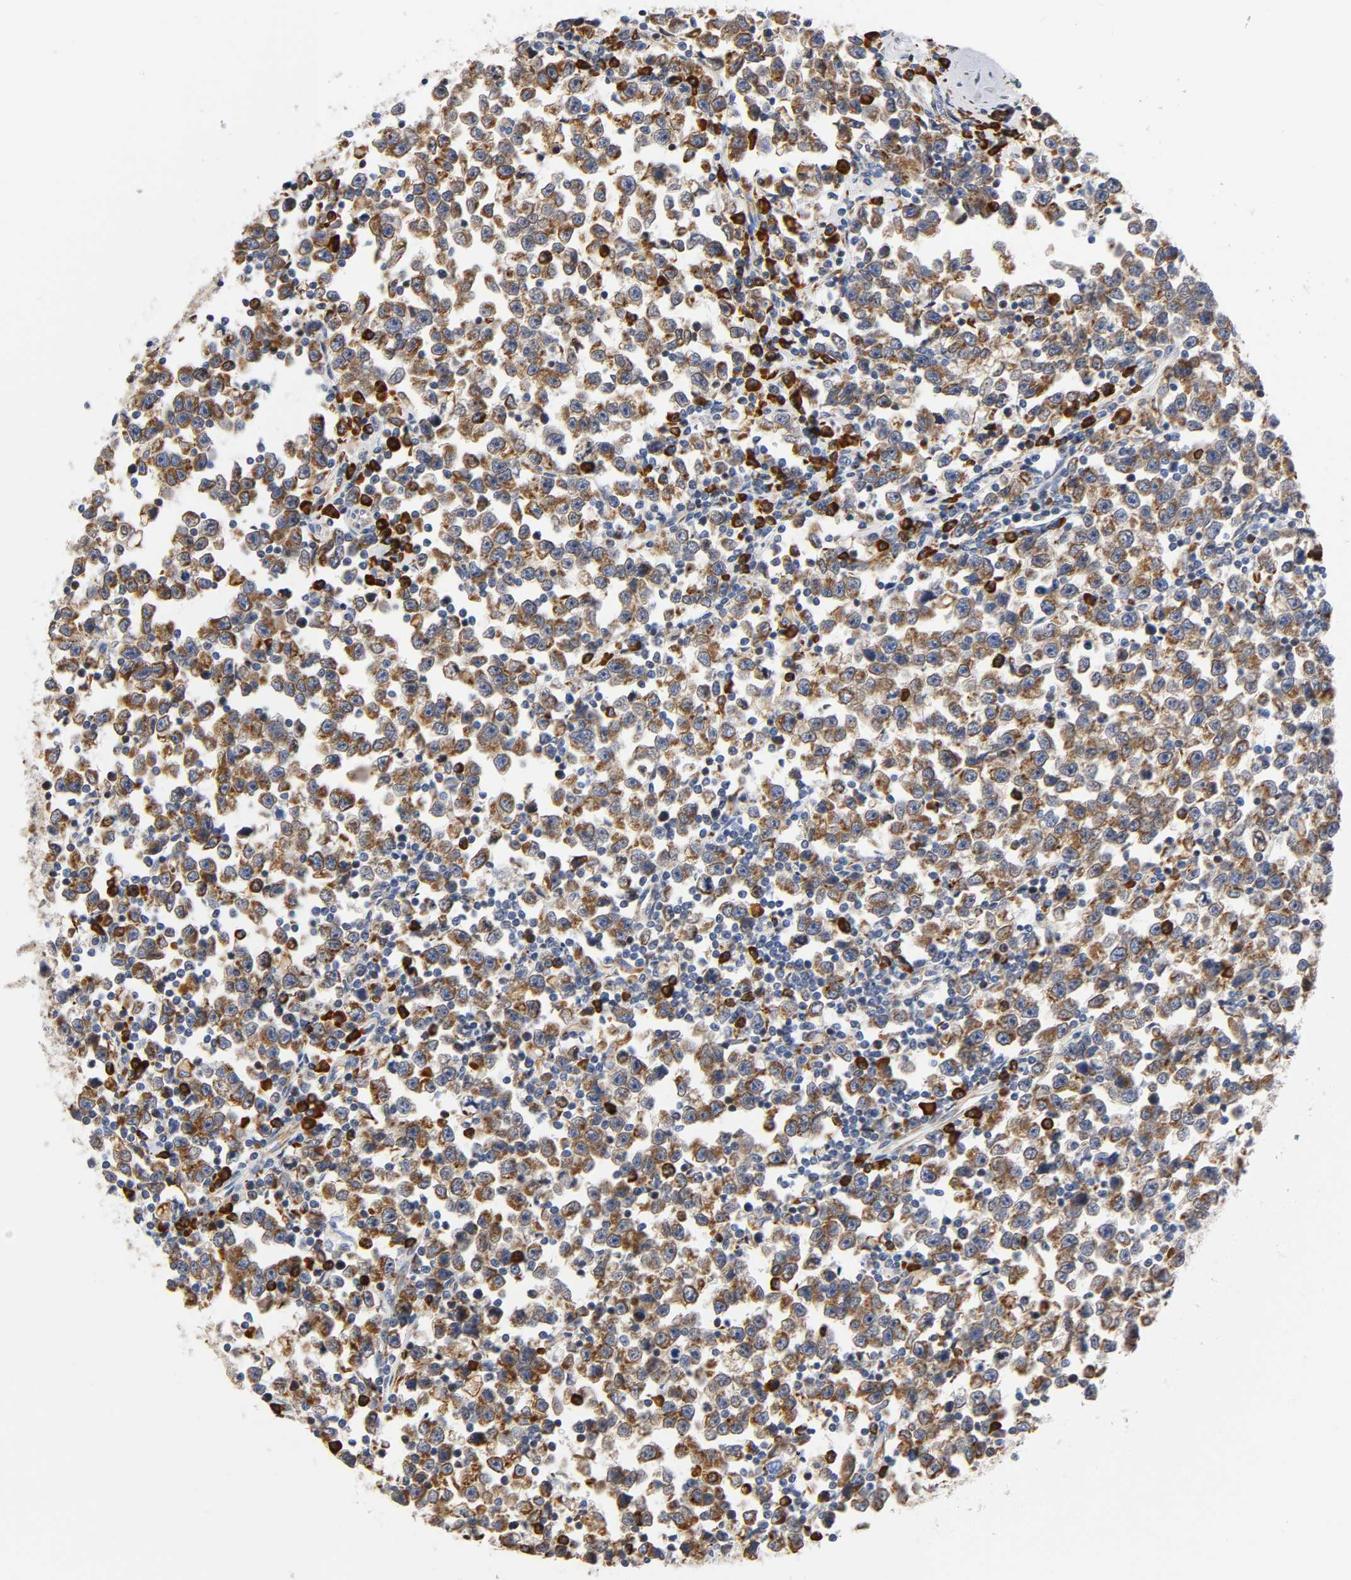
{"staining": {"intensity": "moderate", "quantity": ">75%", "location": "cytoplasmic/membranous"}, "tissue": "testis cancer", "cell_type": "Tumor cells", "image_type": "cancer", "snomed": [{"axis": "morphology", "description": "Seminoma, NOS"}, {"axis": "topography", "description": "Testis"}], "caption": "Testis seminoma stained for a protein (brown) displays moderate cytoplasmic/membranous positive staining in approximately >75% of tumor cells.", "gene": "UCKL1", "patient": {"sex": "male", "age": 43}}